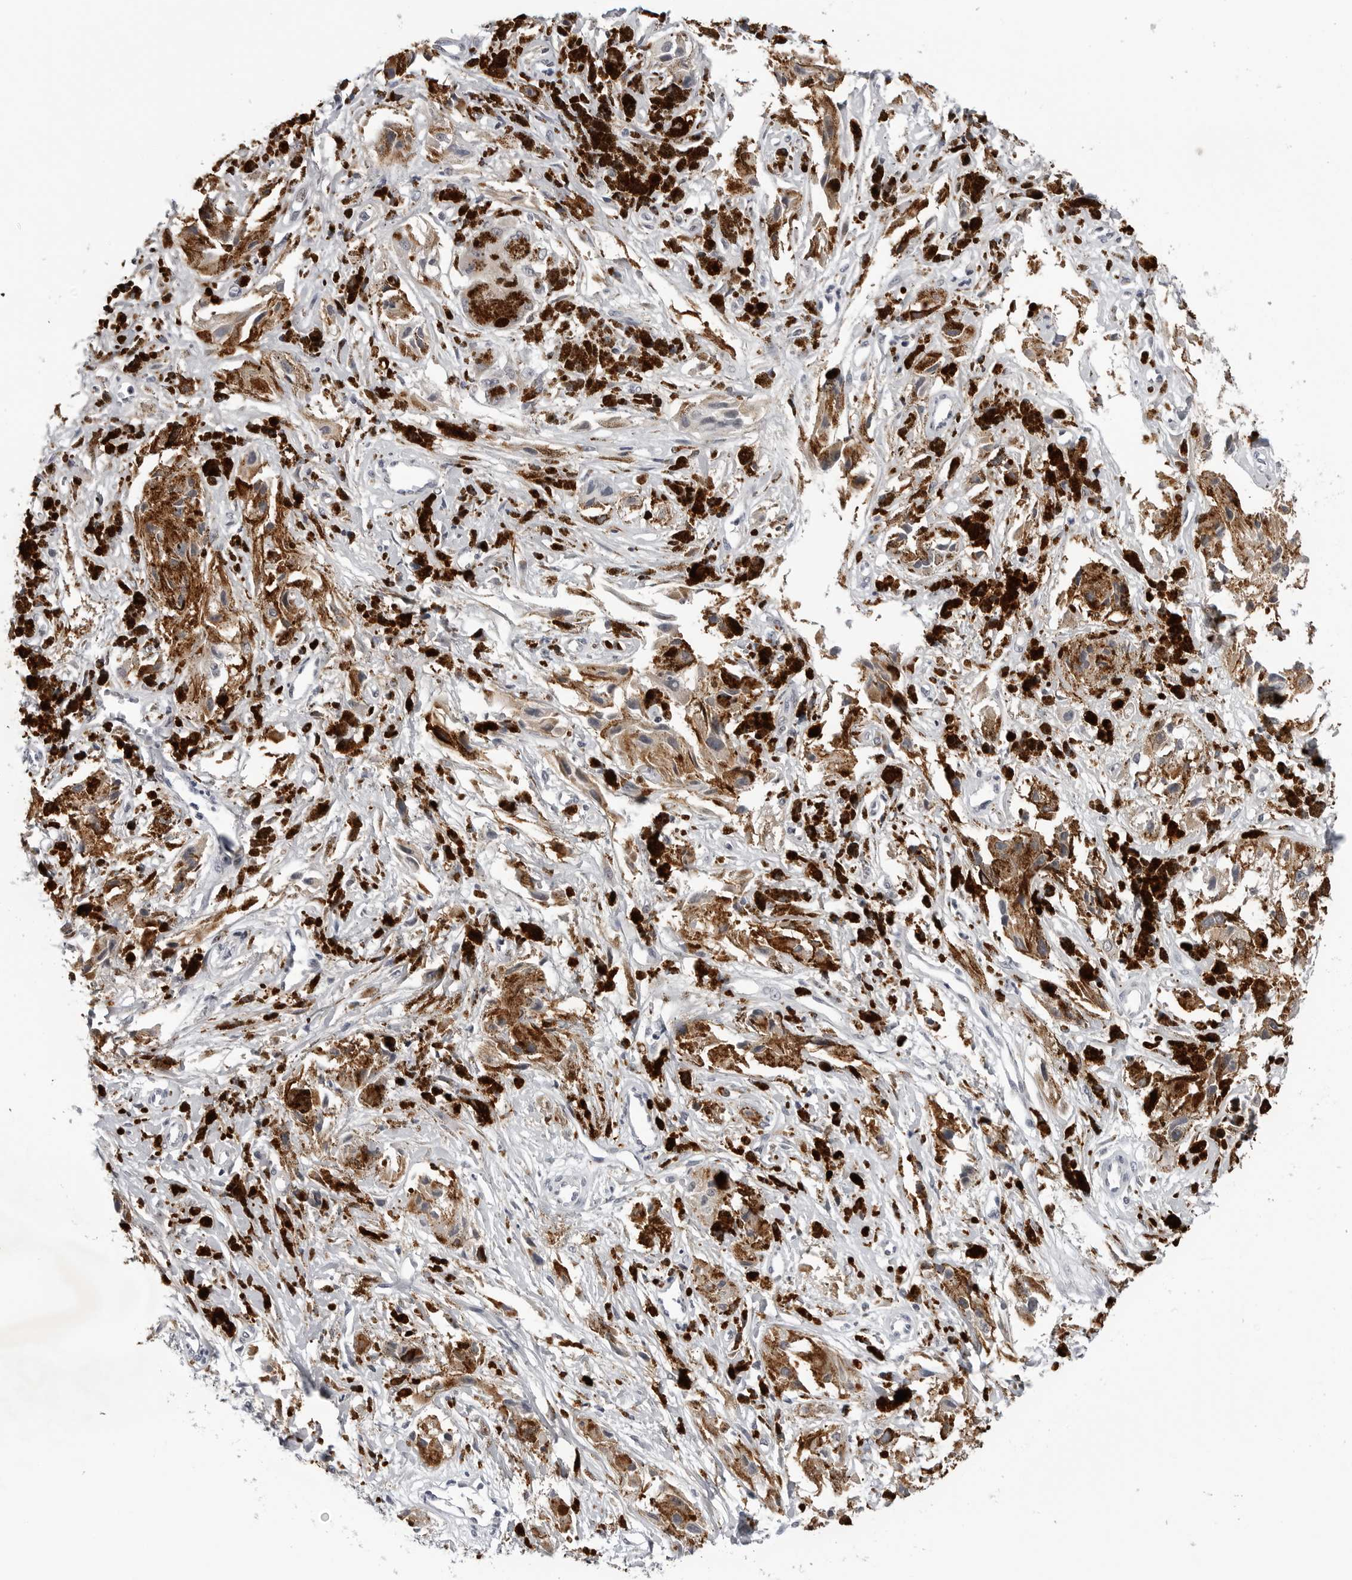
{"staining": {"intensity": "moderate", "quantity": ">75%", "location": "cytoplasmic/membranous"}, "tissue": "melanoma", "cell_type": "Tumor cells", "image_type": "cancer", "snomed": [{"axis": "morphology", "description": "Malignant melanoma, NOS"}, {"axis": "topography", "description": "Skin"}], "caption": "High-magnification brightfield microscopy of melanoma stained with DAB (3,3'-diaminobenzidine) (brown) and counterstained with hematoxylin (blue). tumor cells exhibit moderate cytoplasmic/membranous positivity is present in about>75% of cells.", "gene": "CDK20", "patient": {"sex": "male", "age": 88}}